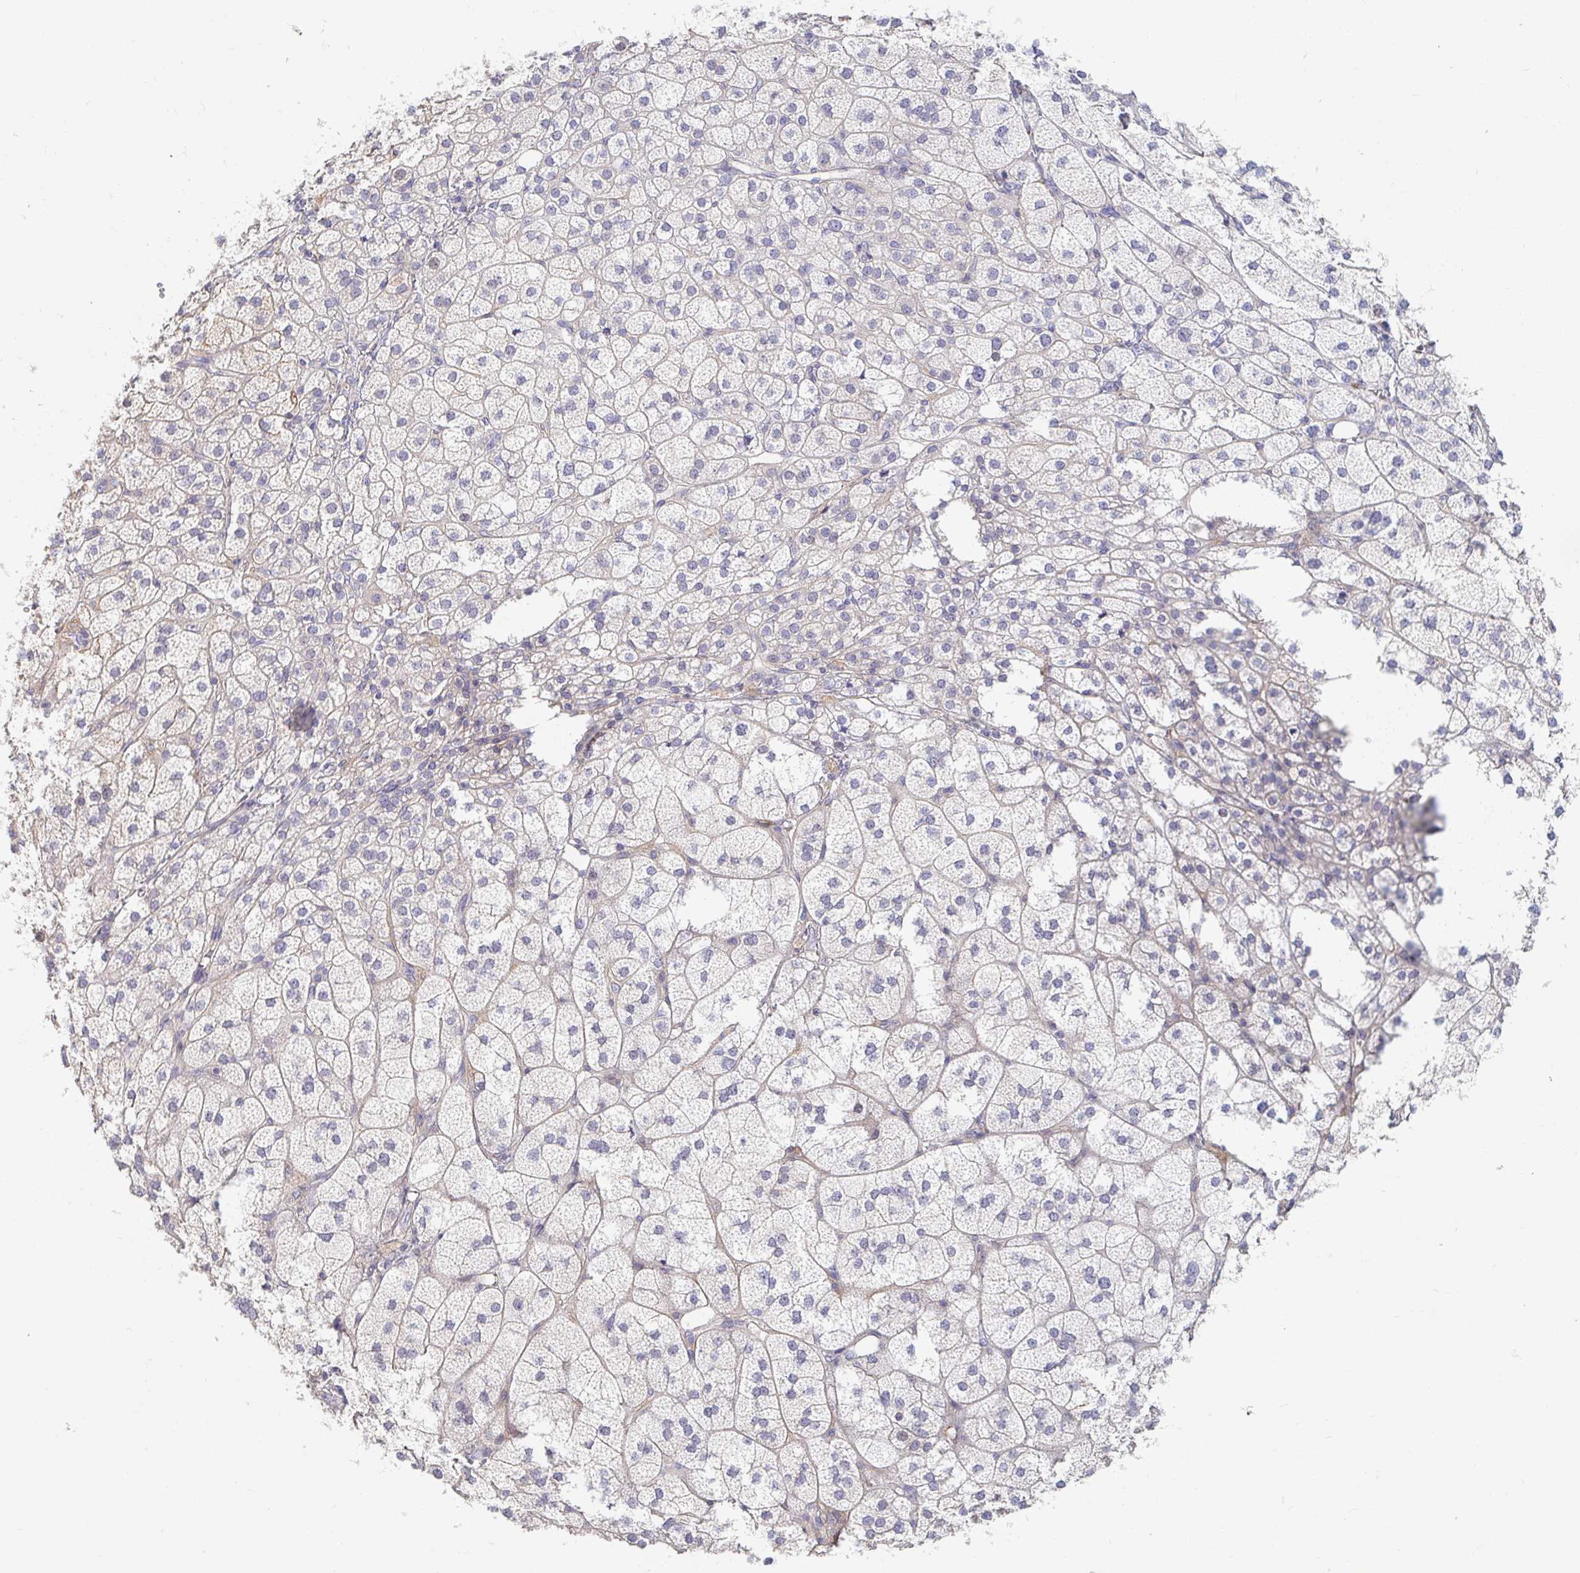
{"staining": {"intensity": "weak", "quantity": "25%-75%", "location": "cytoplasmic/membranous"}, "tissue": "adrenal gland", "cell_type": "Glandular cells", "image_type": "normal", "snomed": [{"axis": "morphology", "description": "Normal tissue, NOS"}, {"axis": "topography", "description": "Adrenal gland"}], "caption": "High-magnification brightfield microscopy of normal adrenal gland stained with DAB (3,3'-diaminobenzidine) (brown) and counterstained with hematoxylin (blue). glandular cells exhibit weak cytoplasmic/membranous positivity is present in about25%-75% of cells.", "gene": "MYLK2", "patient": {"sex": "female", "age": 60}}